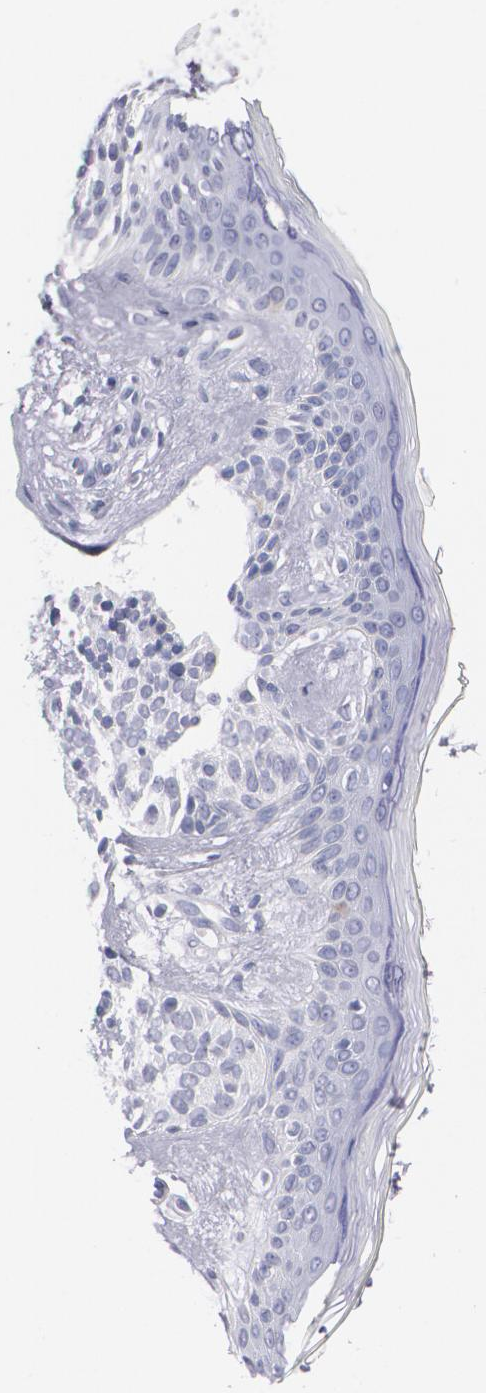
{"staining": {"intensity": "weak", "quantity": "<25%", "location": "cytoplasmic/membranous"}, "tissue": "skin cancer", "cell_type": "Tumor cells", "image_type": "cancer", "snomed": [{"axis": "morphology", "description": "Basal cell carcinoma"}, {"axis": "topography", "description": "Skin"}], "caption": "Tumor cells are negative for brown protein staining in skin cancer.", "gene": "HMMR", "patient": {"sex": "female", "age": 78}}